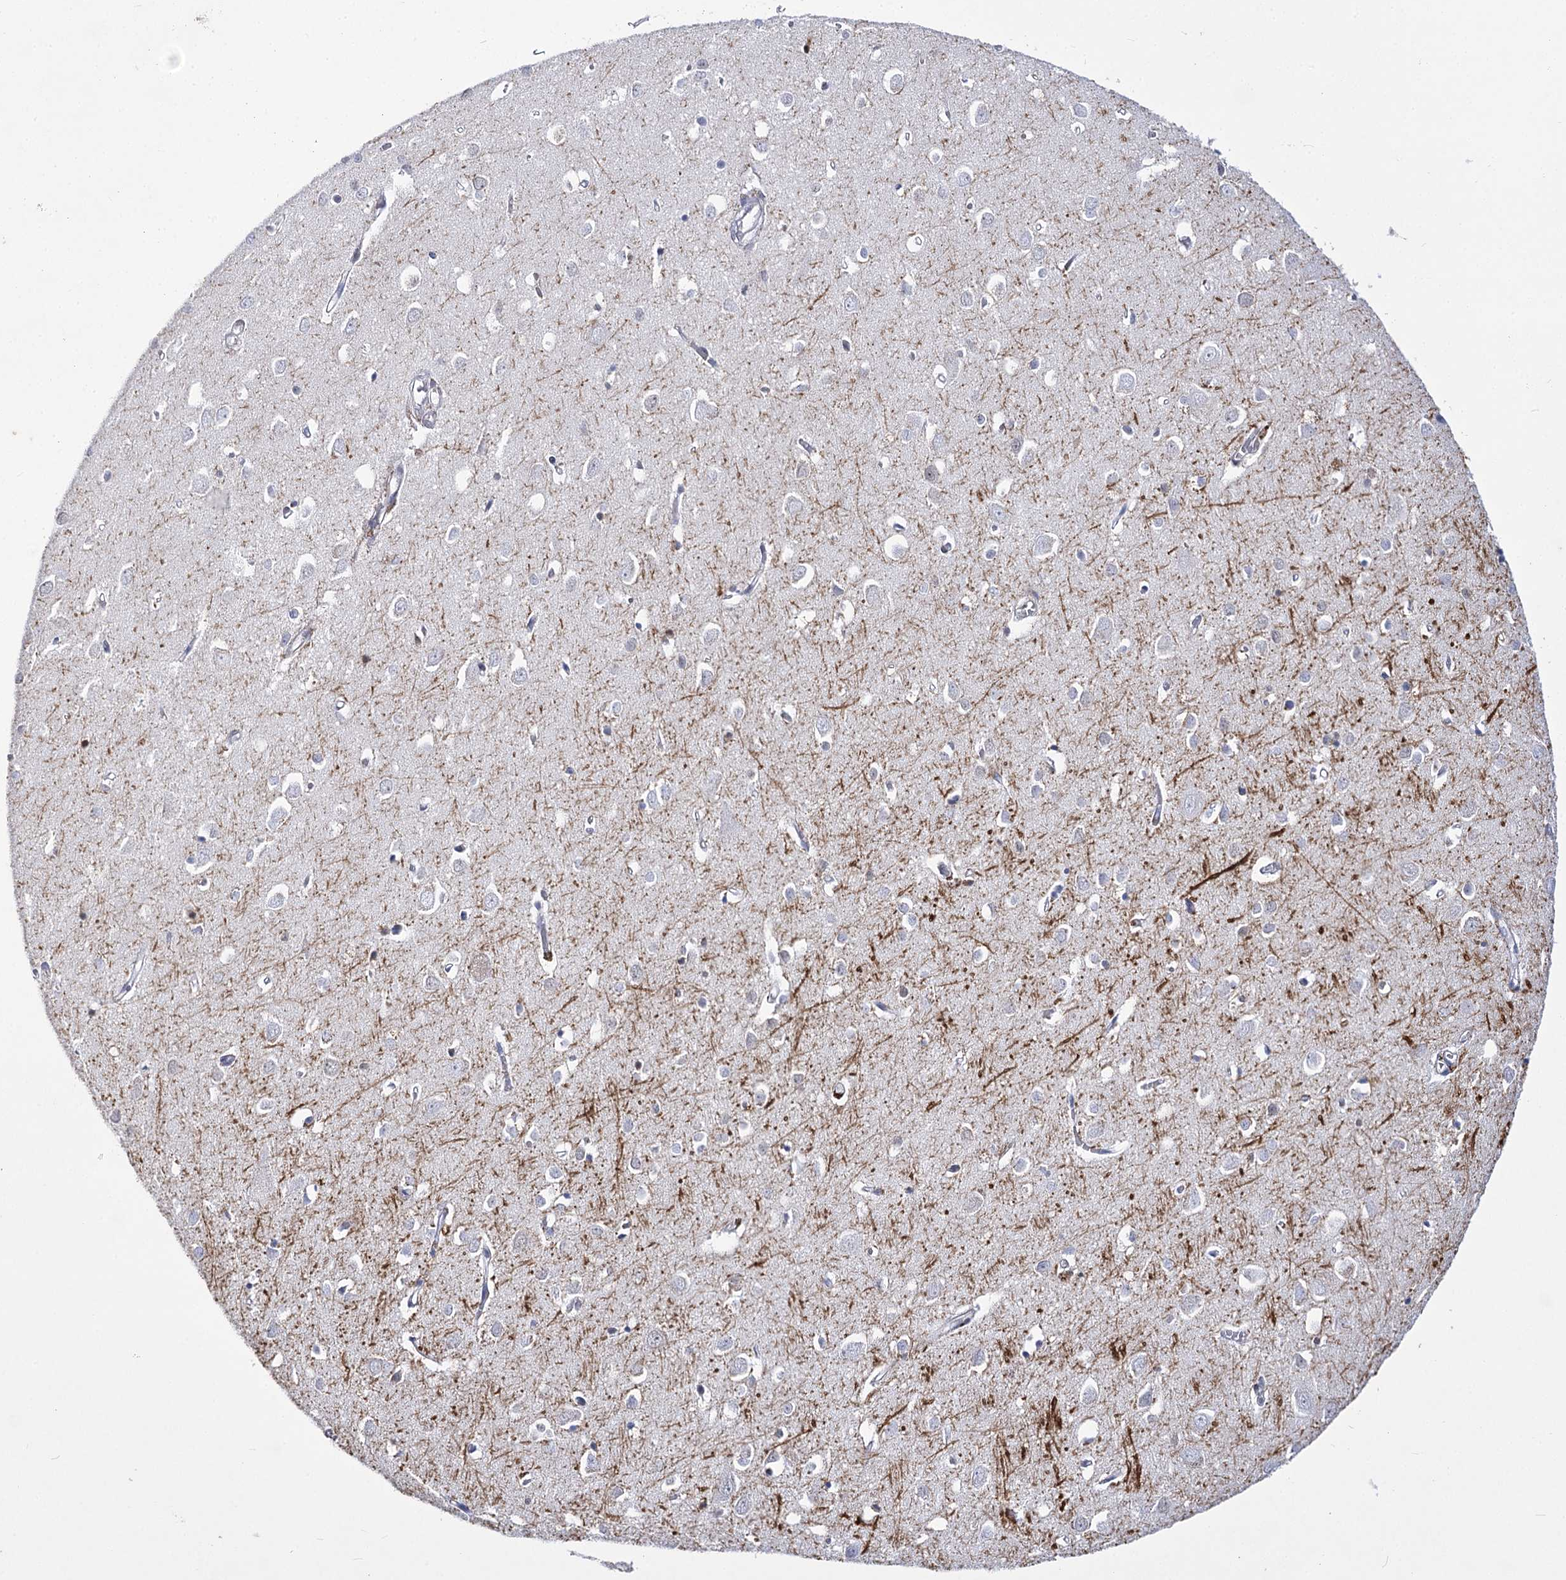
{"staining": {"intensity": "negative", "quantity": "none", "location": "none"}, "tissue": "cerebral cortex", "cell_type": "Endothelial cells", "image_type": "normal", "snomed": [{"axis": "morphology", "description": "Normal tissue, NOS"}, {"axis": "topography", "description": "Cerebral cortex"}], "caption": "The IHC photomicrograph has no significant expression in endothelial cells of cerebral cortex. (DAB (3,3'-diaminobenzidine) immunohistochemistry (IHC) visualized using brightfield microscopy, high magnification).", "gene": "ATP10B", "patient": {"sex": "female", "age": 64}}